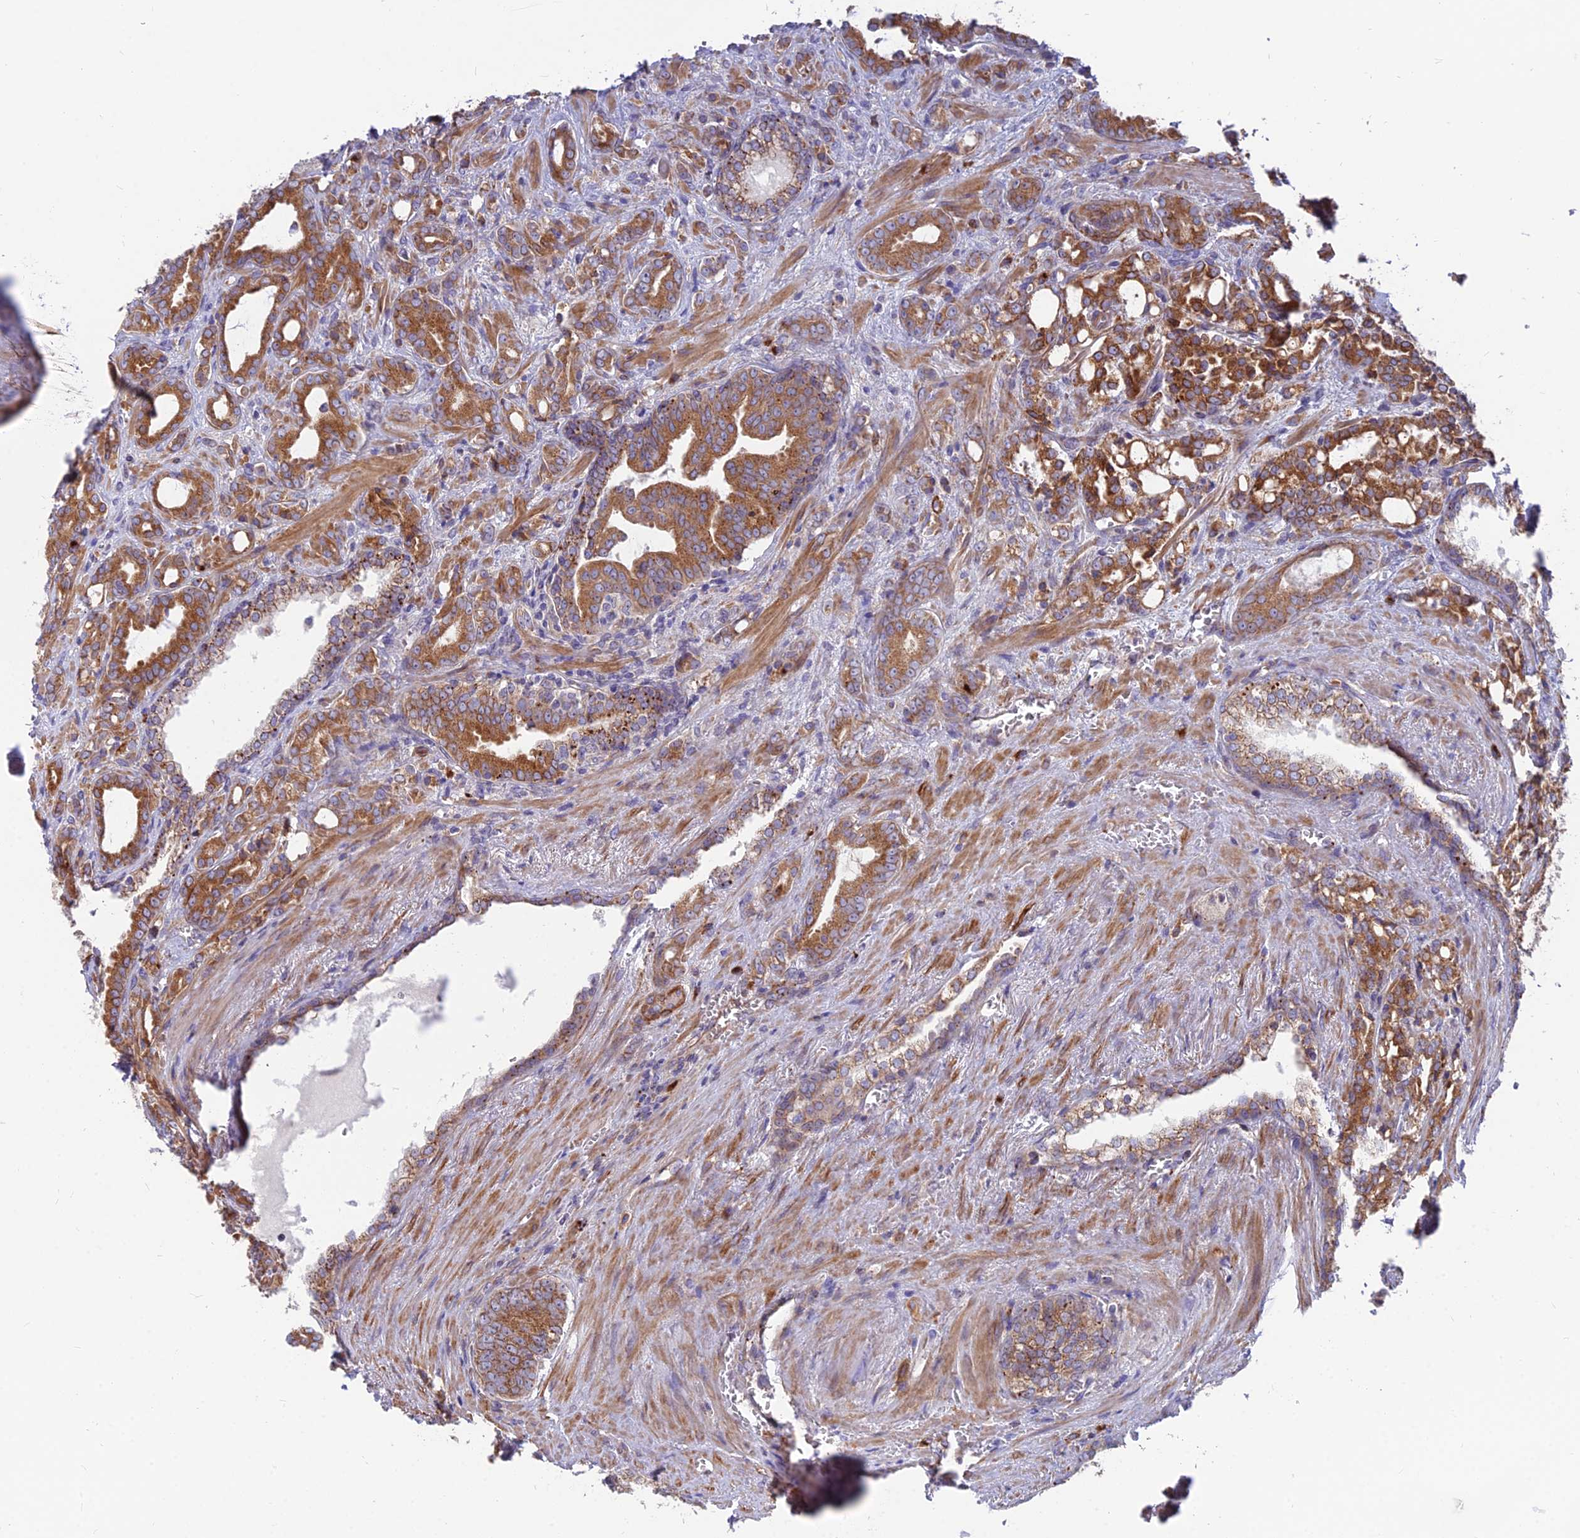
{"staining": {"intensity": "strong", "quantity": ">75%", "location": "cytoplasmic/membranous"}, "tissue": "prostate cancer", "cell_type": "Tumor cells", "image_type": "cancer", "snomed": [{"axis": "morphology", "description": "Adenocarcinoma, High grade"}, {"axis": "topography", "description": "Prostate"}], "caption": "A histopathology image showing strong cytoplasmic/membranous staining in approximately >75% of tumor cells in adenocarcinoma (high-grade) (prostate), as visualized by brown immunohistochemical staining.", "gene": "TBC1D20", "patient": {"sex": "male", "age": 72}}